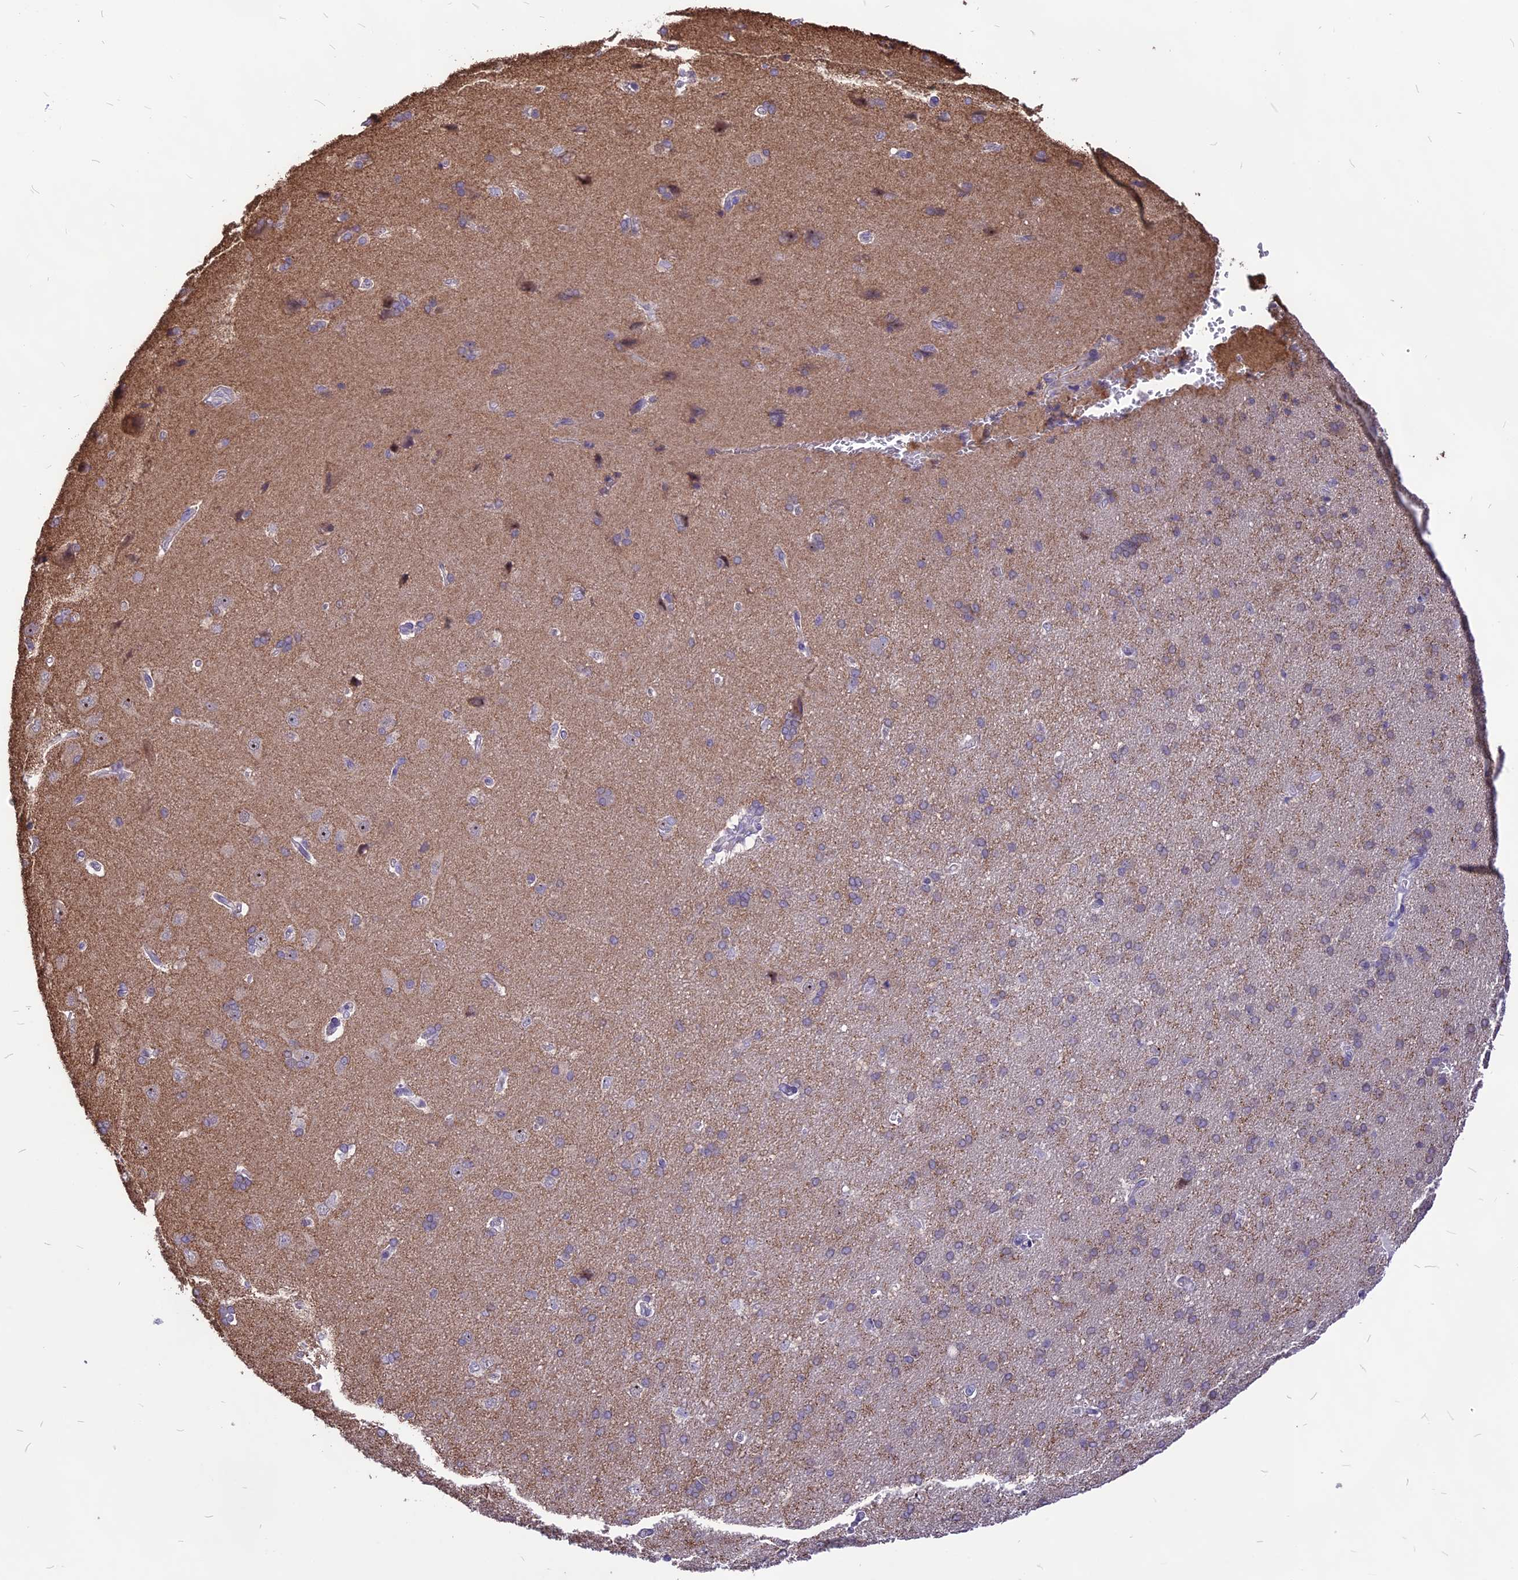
{"staining": {"intensity": "negative", "quantity": "none", "location": "none"}, "tissue": "cerebral cortex", "cell_type": "Endothelial cells", "image_type": "normal", "snomed": [{"axis": "morphology", "description": "Normal tissue, NOS"}, {"axis": "topography", "description": "Cerebral cortex"}], "caption": "Immunohistochemical staining of normal human cerebral cortex demonstrates no significant positivity in endothelial cells. The staining is performed using DAB brown chromogen with nuclei counter-stained in using hematoxylin.", "gene": "CMSS1", "patient": {"sex": "male", "age": 62}}